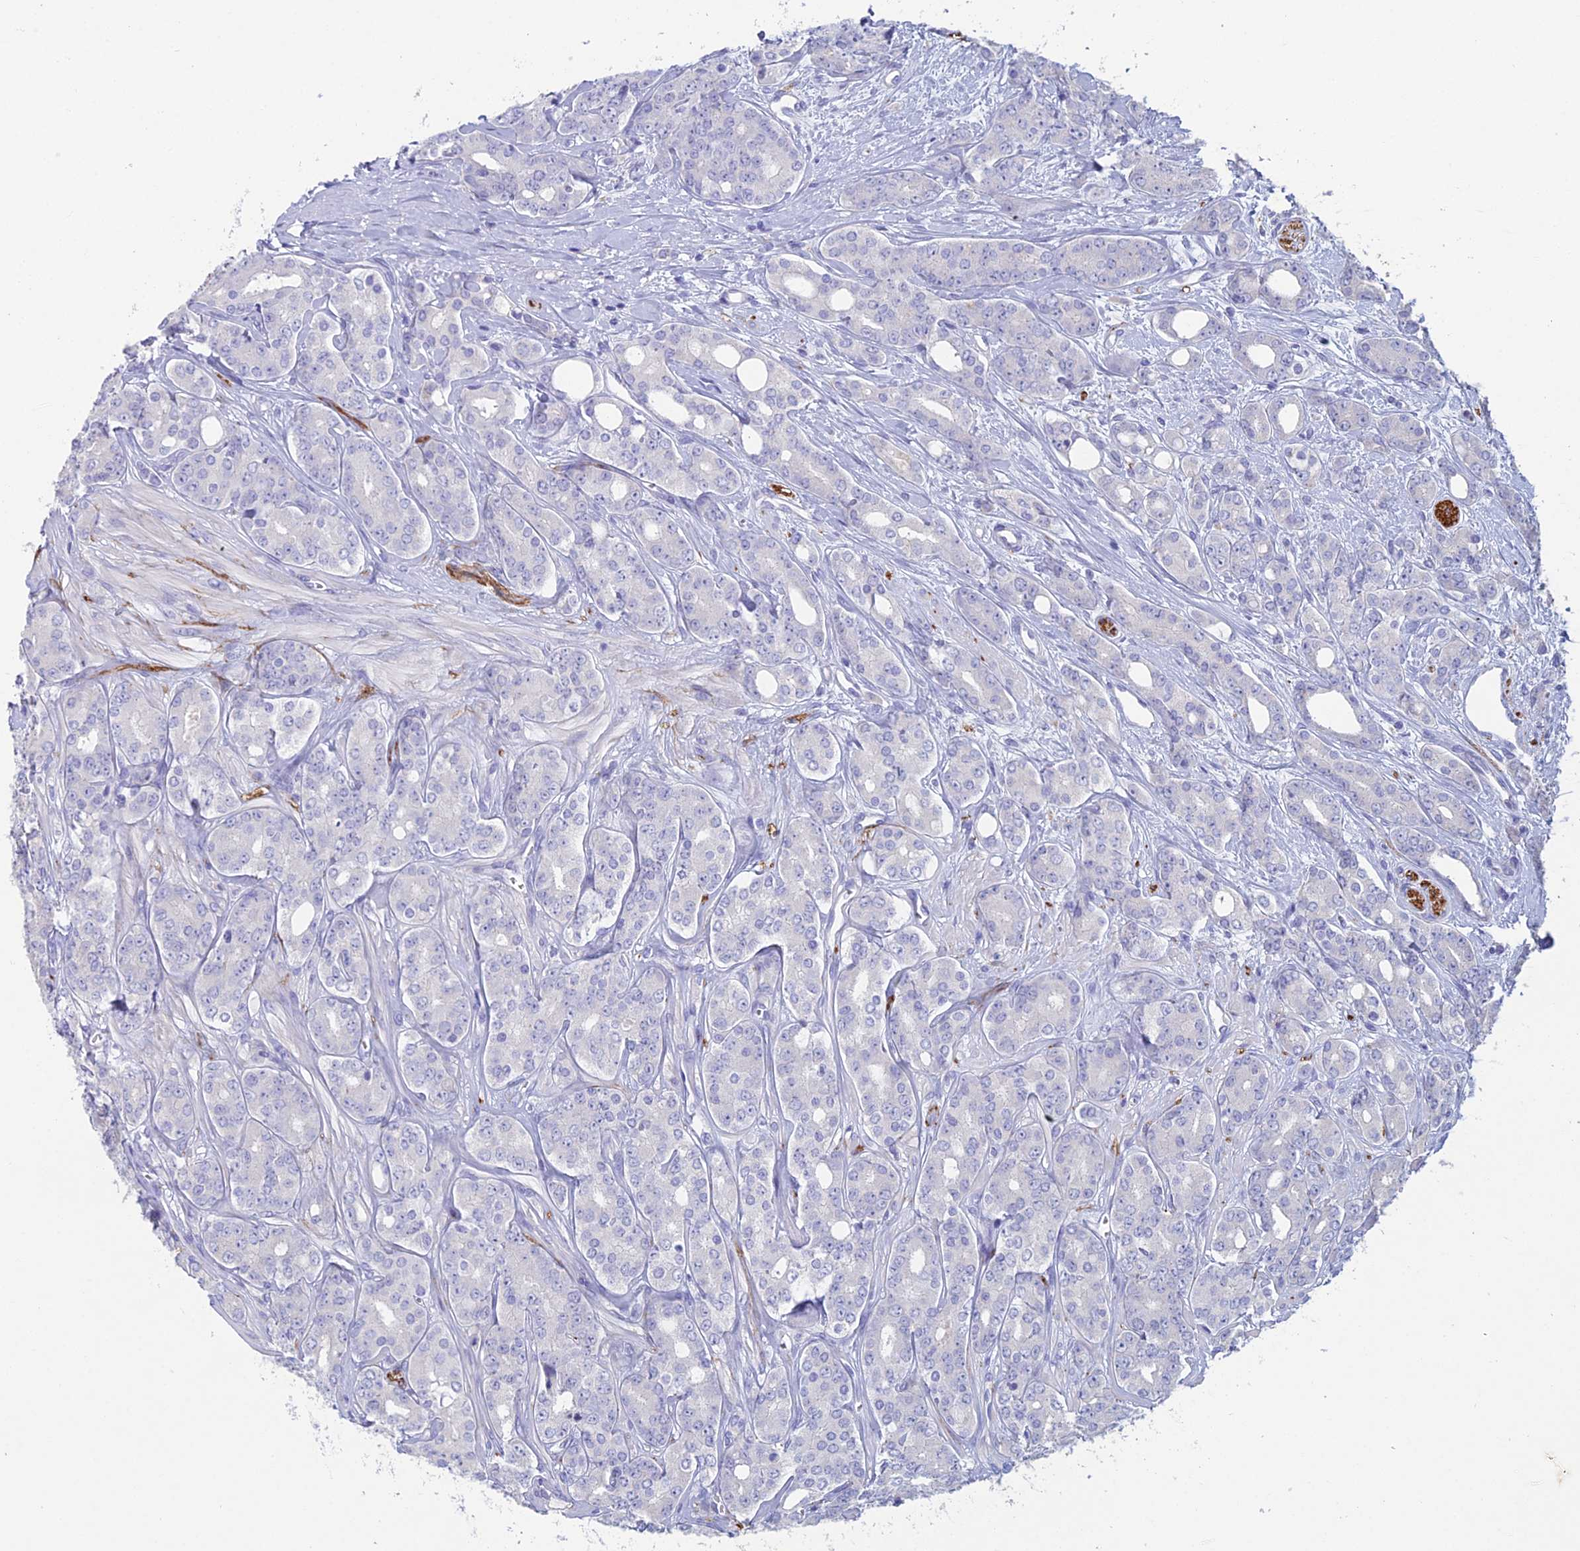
{"staining": {"intensity": "negative", "quantity": "none", "location": "none"}, "tissue": "prostate cancer", "cell_type": "Tumor cells", "image_type": "cancer", "snomed": [{"axis": "morphology", "description": "Adenocarcinoma, High grade"}, {"axis": "topography", "description": "Prostate"}], "caption": "Tumor cells are negative for protein expression in human prostate adenocarcinoma (high-grade). (DAB (3,3'-diaminobenzidine) immunohistochemistry (IHC), high magnification).", "gene": "NCAM1", "patient": {"sex": "male", "age": 62}}